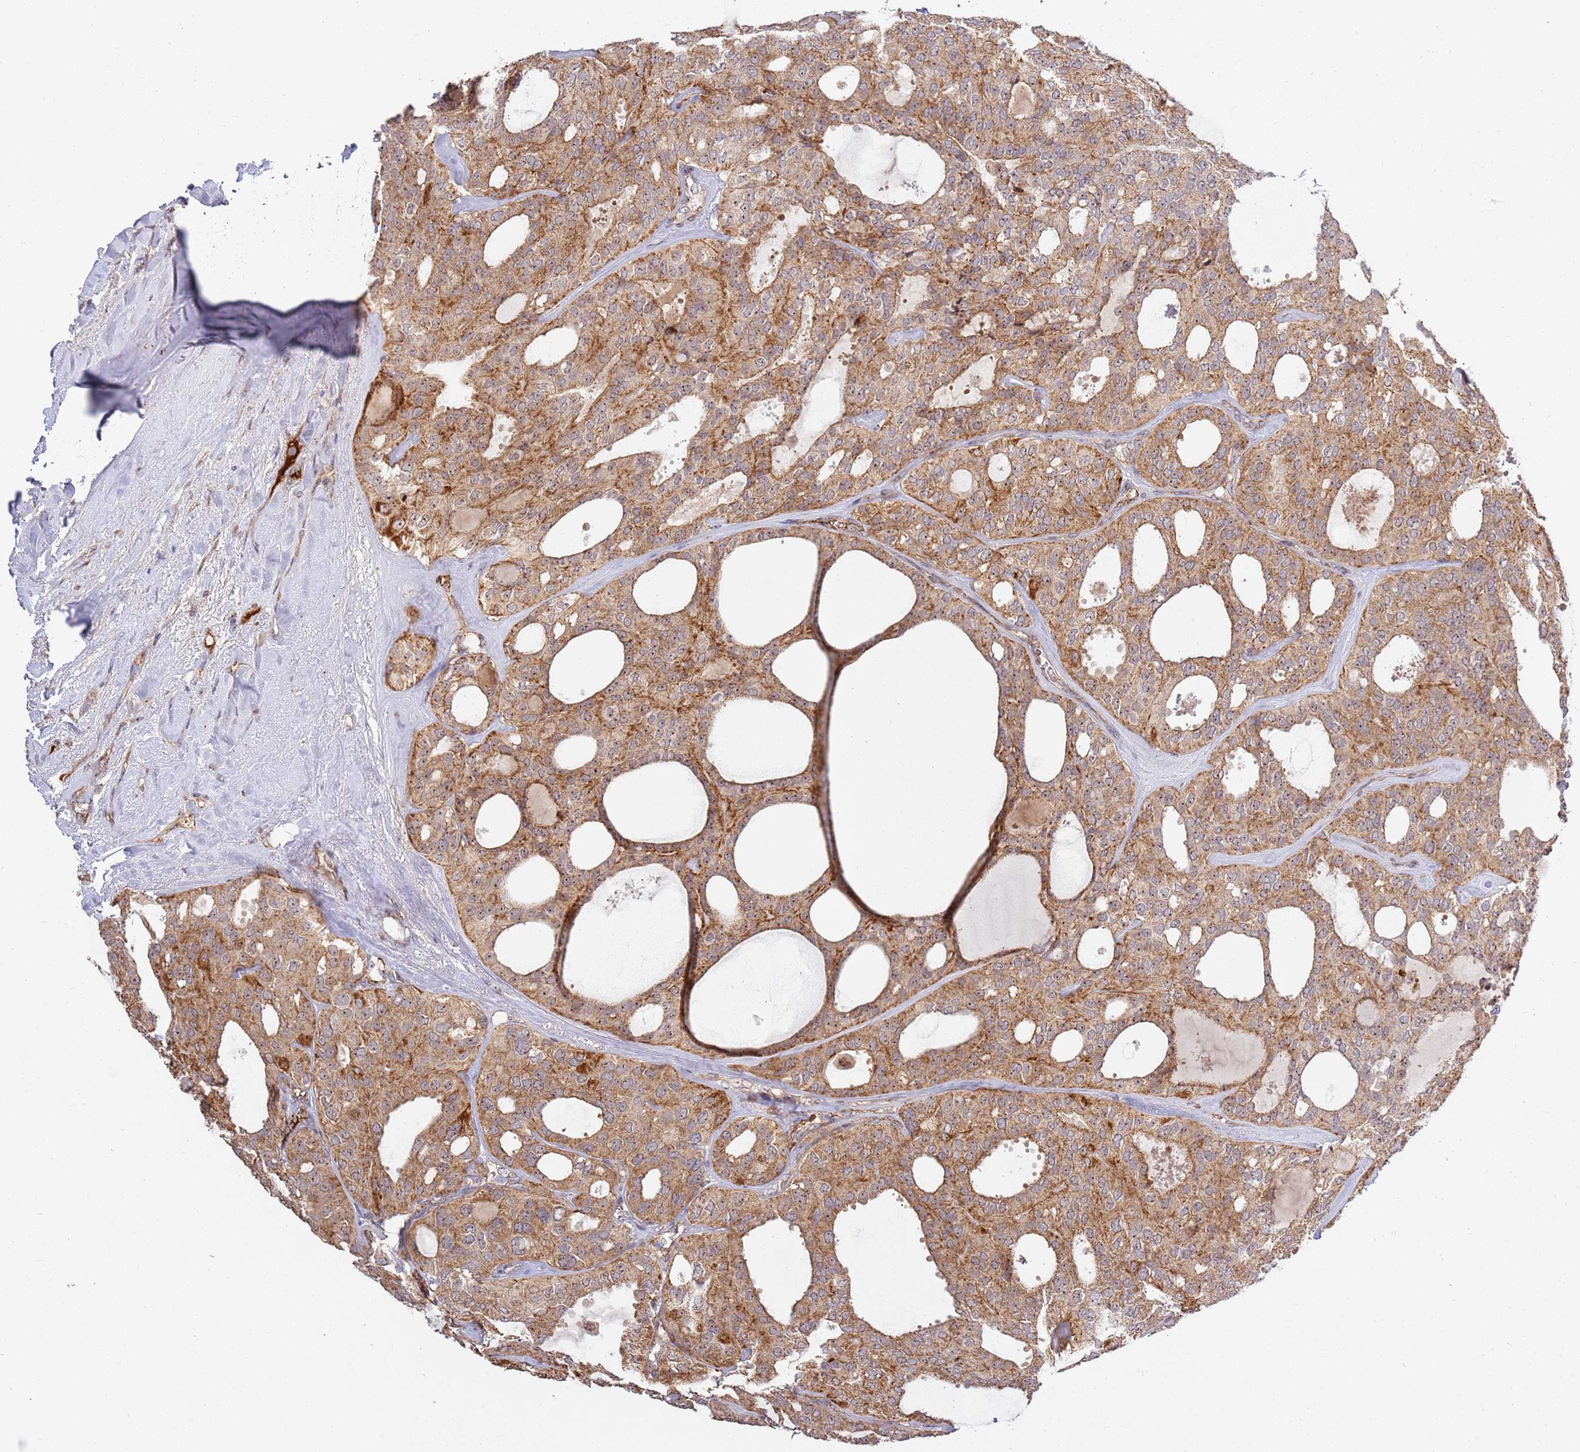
{"staining": {"intensity": "moderate", "quantity": ">75%", "location": "cytoplasmic/membranous"}, "tissue": "thyroid cancer", "cell_type": "Tumor cells", "image_type": "cancer", "snomed": [{"axis": "morphology", "description": "Follicular adenoma carcinoma, NOS"}, {"axis": "topography", "description": "Thyroid gland"}], "caption": "About >75% of tumor cells in follicular adenoma carcinoma (thyroid) exhibit moderate cytoplasmic/membranous protein staining as visualized by brown immunohistochemical staining.", "gene": "KIF25", "patient": {"sex": "male", "age": 75}}